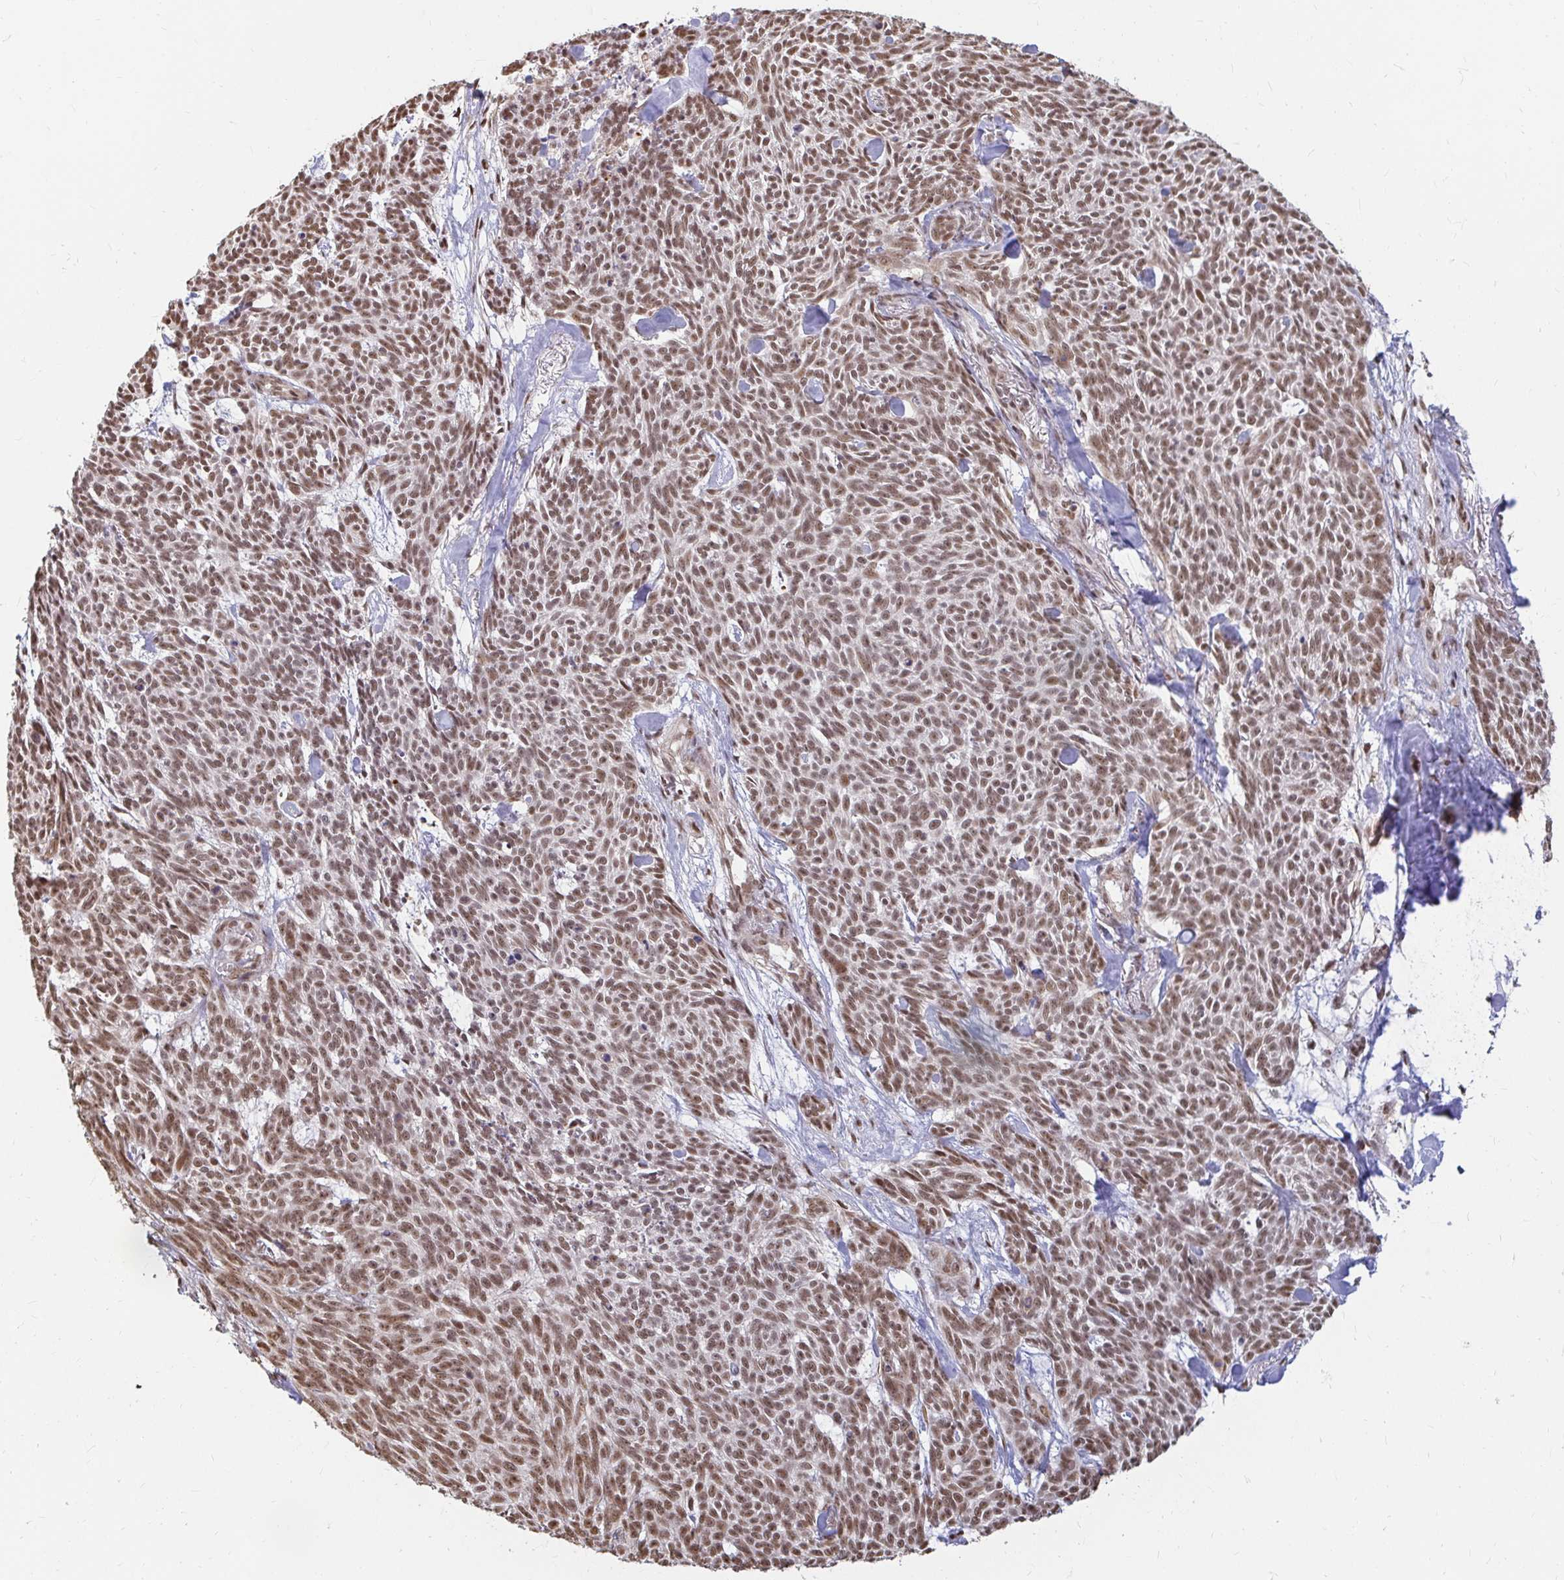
{"staining": {"intensity": "moderate", "quantity": ">75%", "location": "nuclear"}, "tissue": "skin cancer", "cell_type": "Tumor cells", "image_type": "cancer", "snomed": [{"axis": "morphology", "description": "Basal cell carcinoma"}, {"axis": "topography", "description": "Skin"}], "caption": "Moderate nuclear positivity for a protein is seen in approximately >75% of tumor cells of skin cancer (basal cell carcinoma) using immunohistochemistry.", "gene": "HNRNPU", "patient": {"sex": "female", "age": 93}}